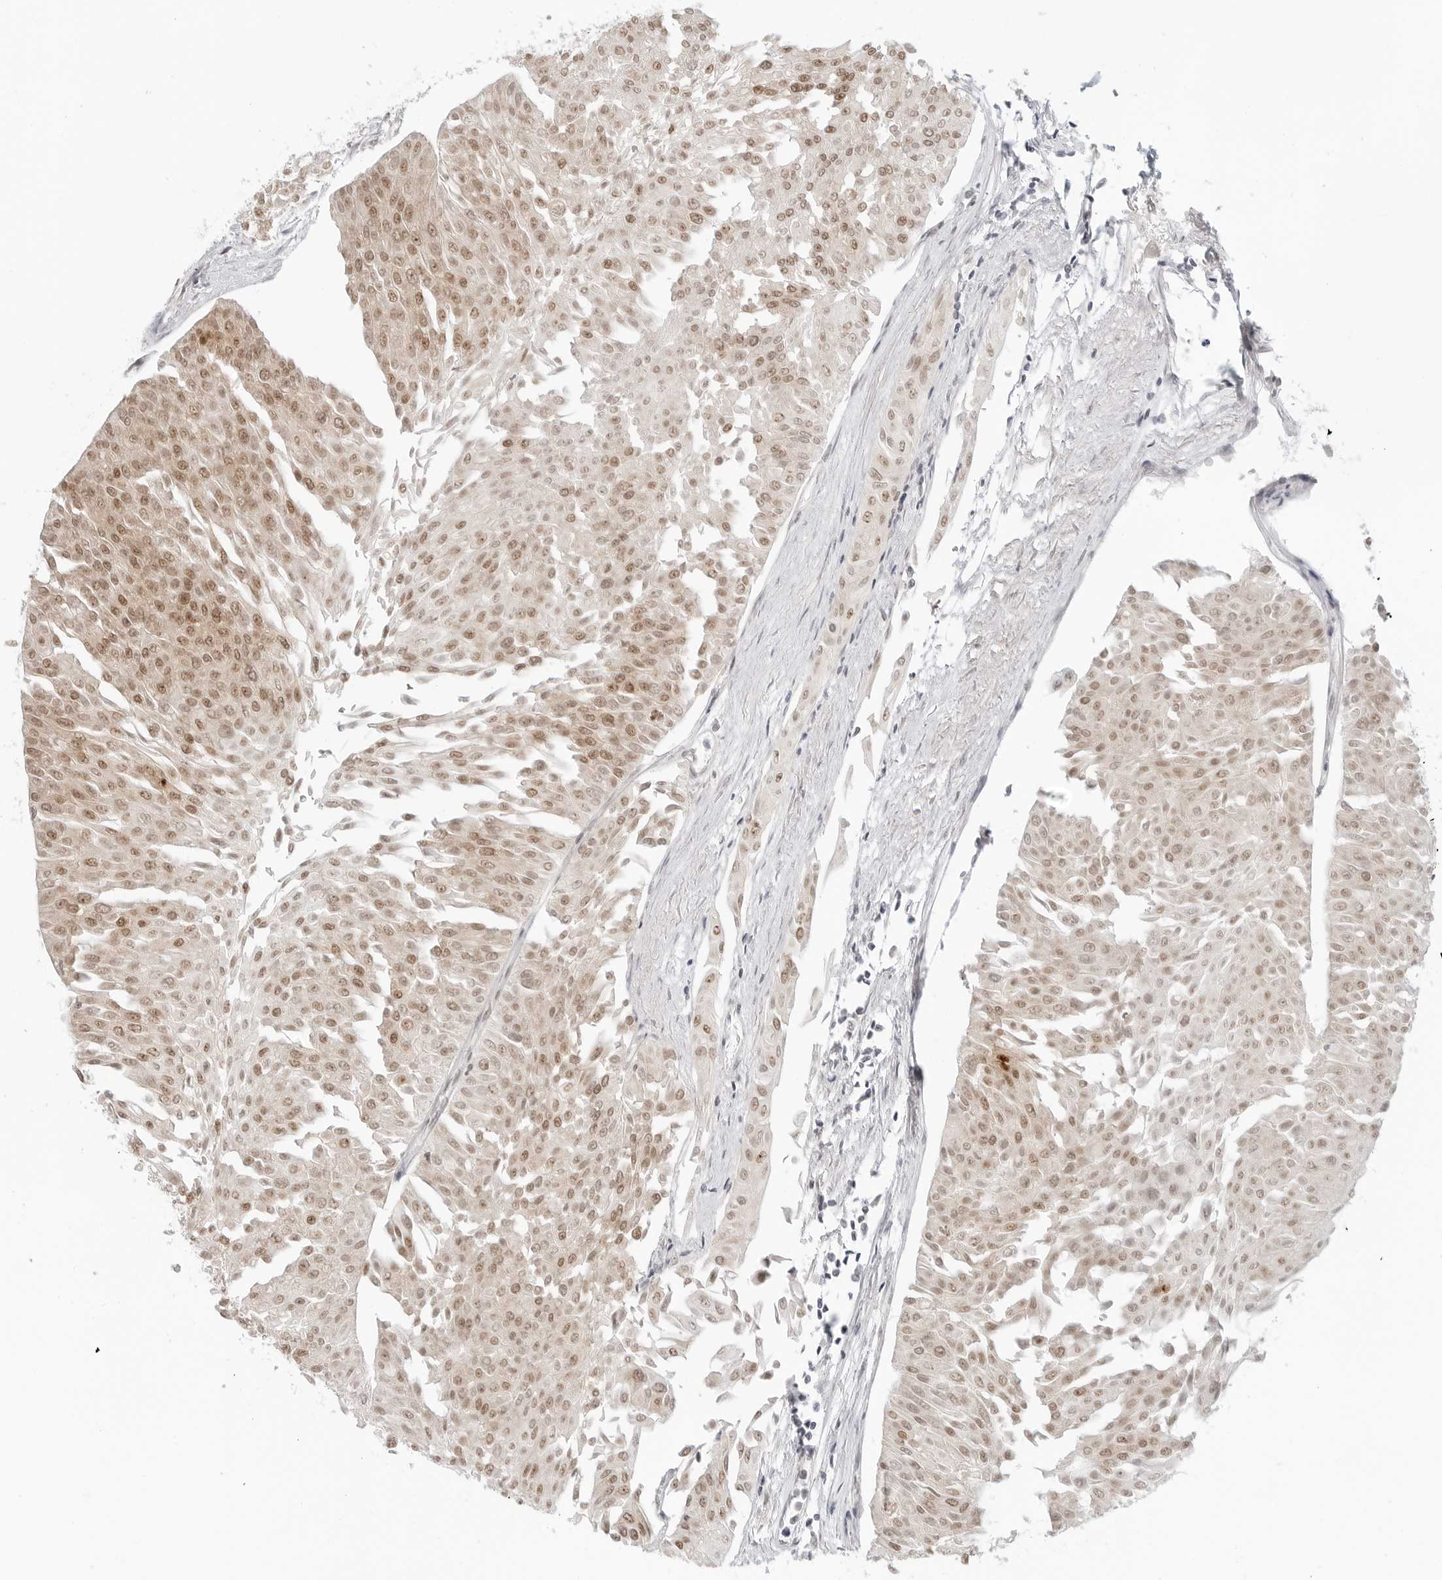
{"staining": {"intensity": "moderate", "quantity": ">75%", "location": "nuclear"}, "tissue": "urothelial cancer", "cell_type": "Tumor cells", "image_type": "cancer", "snomed": [{"axis": "morphology", "description": "Urothelial carcinoma, Low grade"}, {"axis": "topography", "description": "Urinary bladder"}], "caption": "The immunohistochemical stain highlights moderate nuclear expression in tumor cells of low-grade urothelial carcinoma tissue.", "gene": "METAP1", "patient": {"sex": "male", "age": 67}}